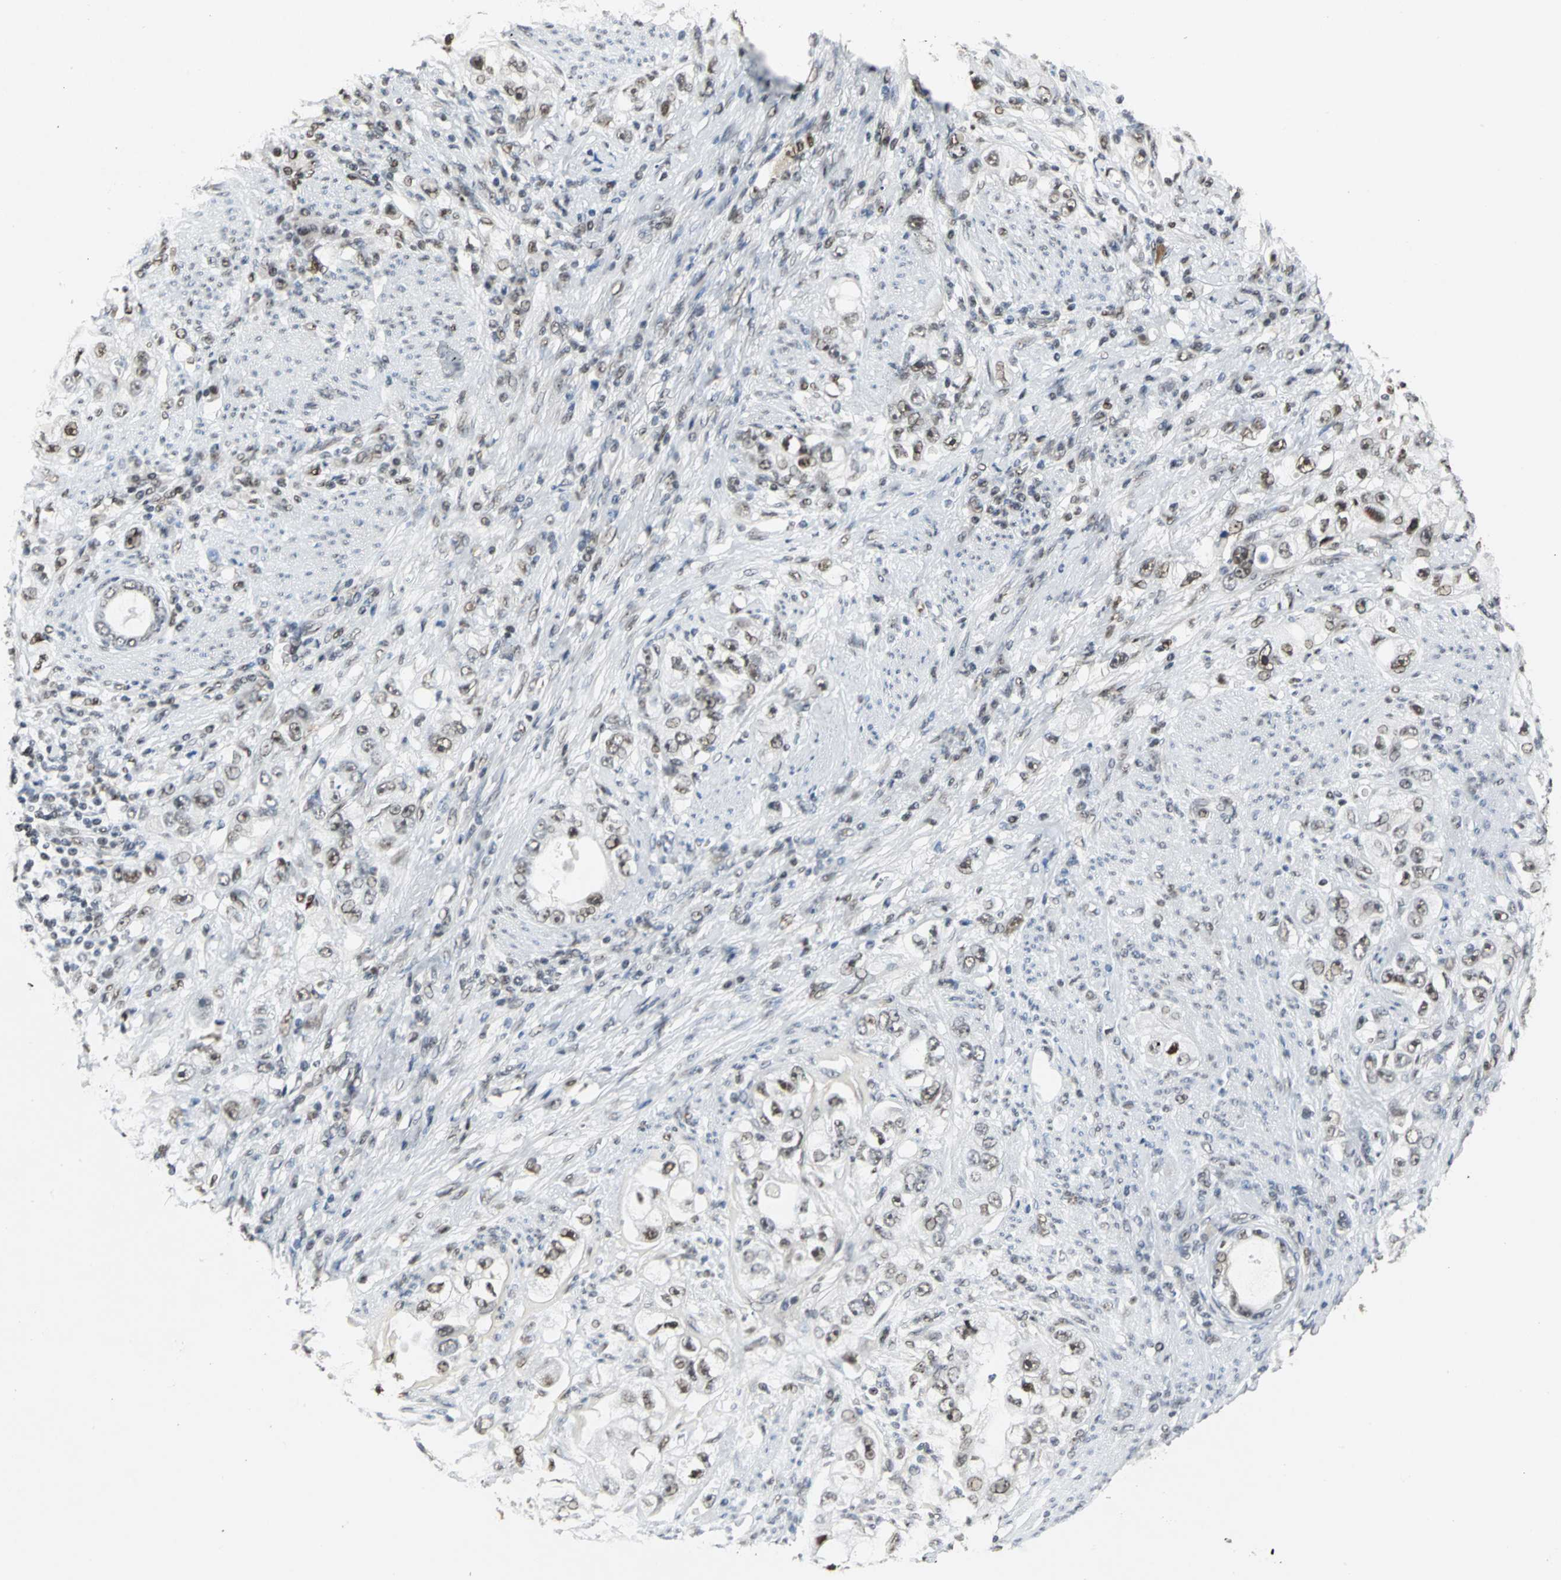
{"staining": {"intensity": "strong", "quantity": ">75%", "location": "nuclear"}, "tissue": "stomach cancer", "cell_type": "Tumor cells", "image_type": "cancer", "snomed": [{"axis": "morphology", "description": "Adenocarcinoma, NOS"}, {"axis": "topography", "description": "Stomach, lower"}], "caption": "Brown immunohistochemical staining in stomach cancer (adenocarcinoma) displays strong nuclear expression in about >75% of tumor cells. (Stains: DAB (3,3'-diaminobenzidine) in brown, nuclei in blue, Microscopy: brightfield microscopy at high magnification).", "gene": "CCDC88C", "patient": {"sex": "female", "age": 93}}